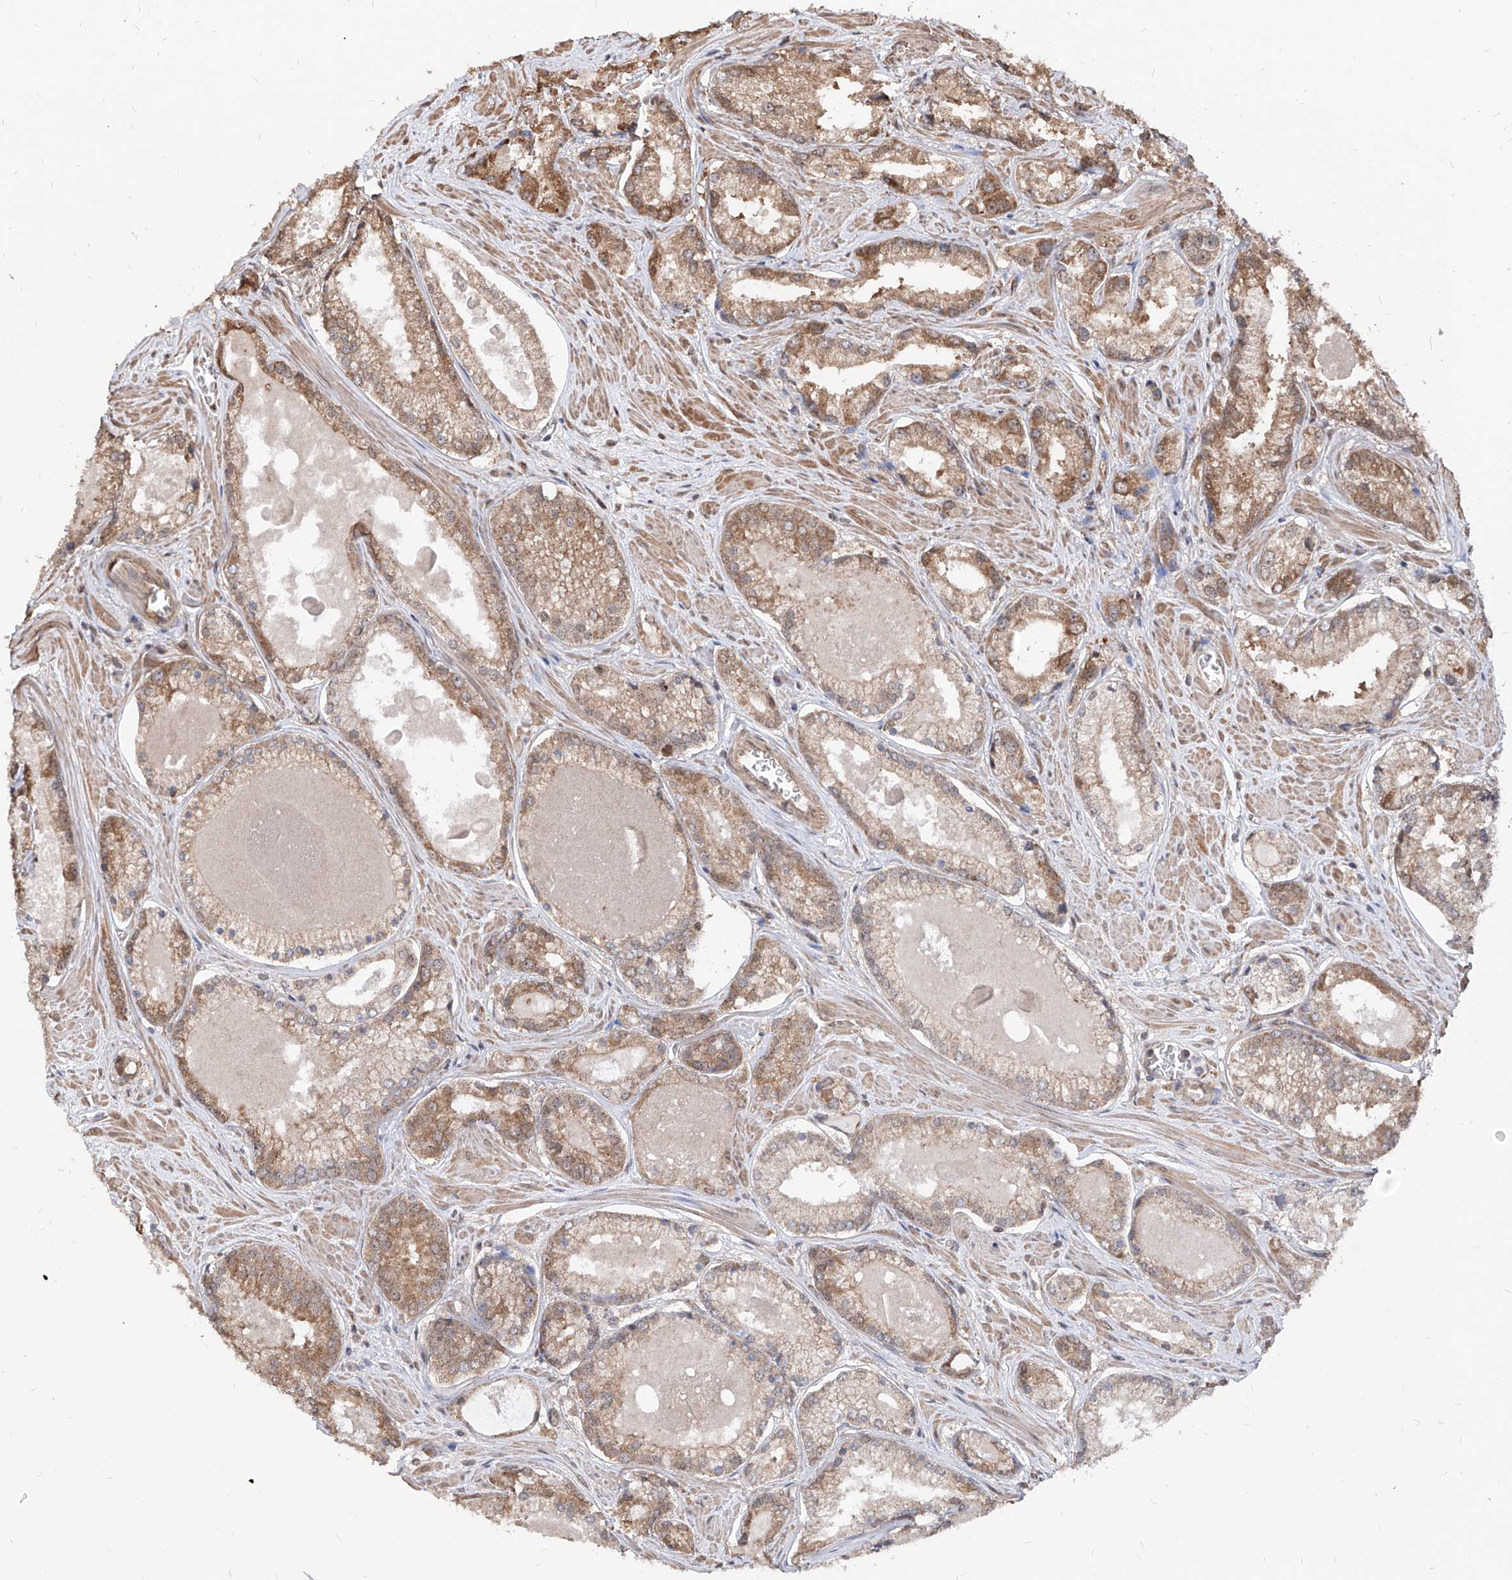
{"staining": {"intensity": "moderate", "quantity": ">75%", "location": "cytoplasmic/membranous"}, "tissue": "prostate cancer", "cell_type": "Tumor cells", "image_type": "cancer", "snomed": [{"axis": "morphology", "description": "Adenocarcinoma, Low grade"}, {"axis": "topography", "description": "Prostate"}], "caption": "Protein staining of prostate cancer (low-grade adenocarcinoma) tissue exhibits moderate cytoplasmic/membranous staining in about >75% of tumor cells.", "gene": "C8orf82", "patient": {"sex": "male", "age": 54}}